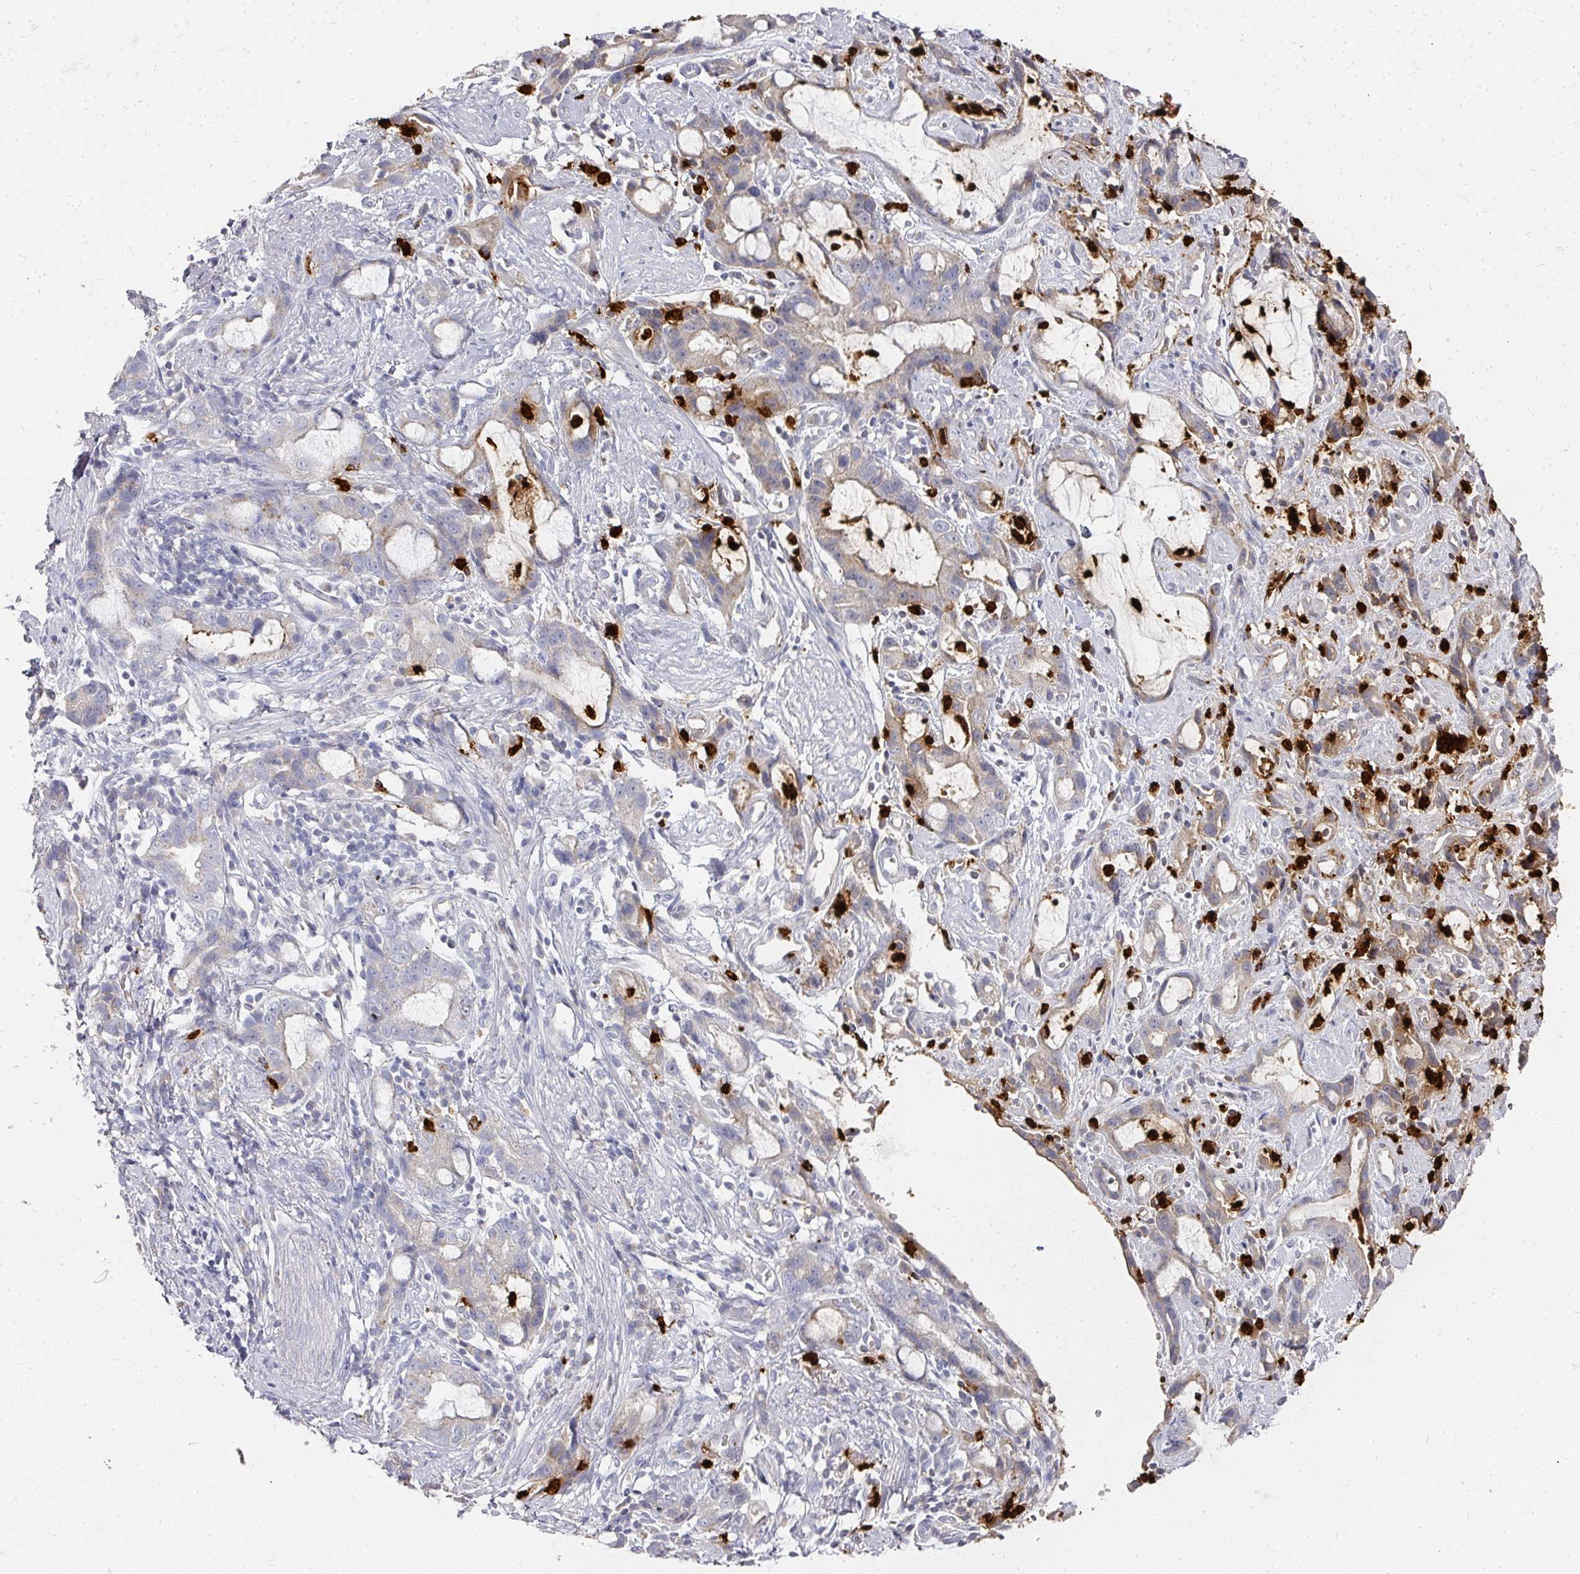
{"staining": {"intensity": "weak", "quantity": "25%-75%", "location": "cytoplasmic/membranous"}, "tissue": "stomach cancer", "cell_type": "Tumor cells", "image_type": "cancer", "snomed": [{"axis": "morphology", "description": "Adenocarcinoma, NOS"}, {"axis": "topography", "description": "Stomach"}], "caption": "Stomach cancer tissue exhibits weak cytoplasmic/membranous positivity in about 25%-75% of tumor cells, visualized by immunohistochemistry. The staining was performed using DAB (3,3'-diaminobenzidine), with brown indicating positive protein expression. Nuclei are stained blue with hematoxylin.", "gene": "CAMP", "patient": {"sex": "male", "age": 55}}